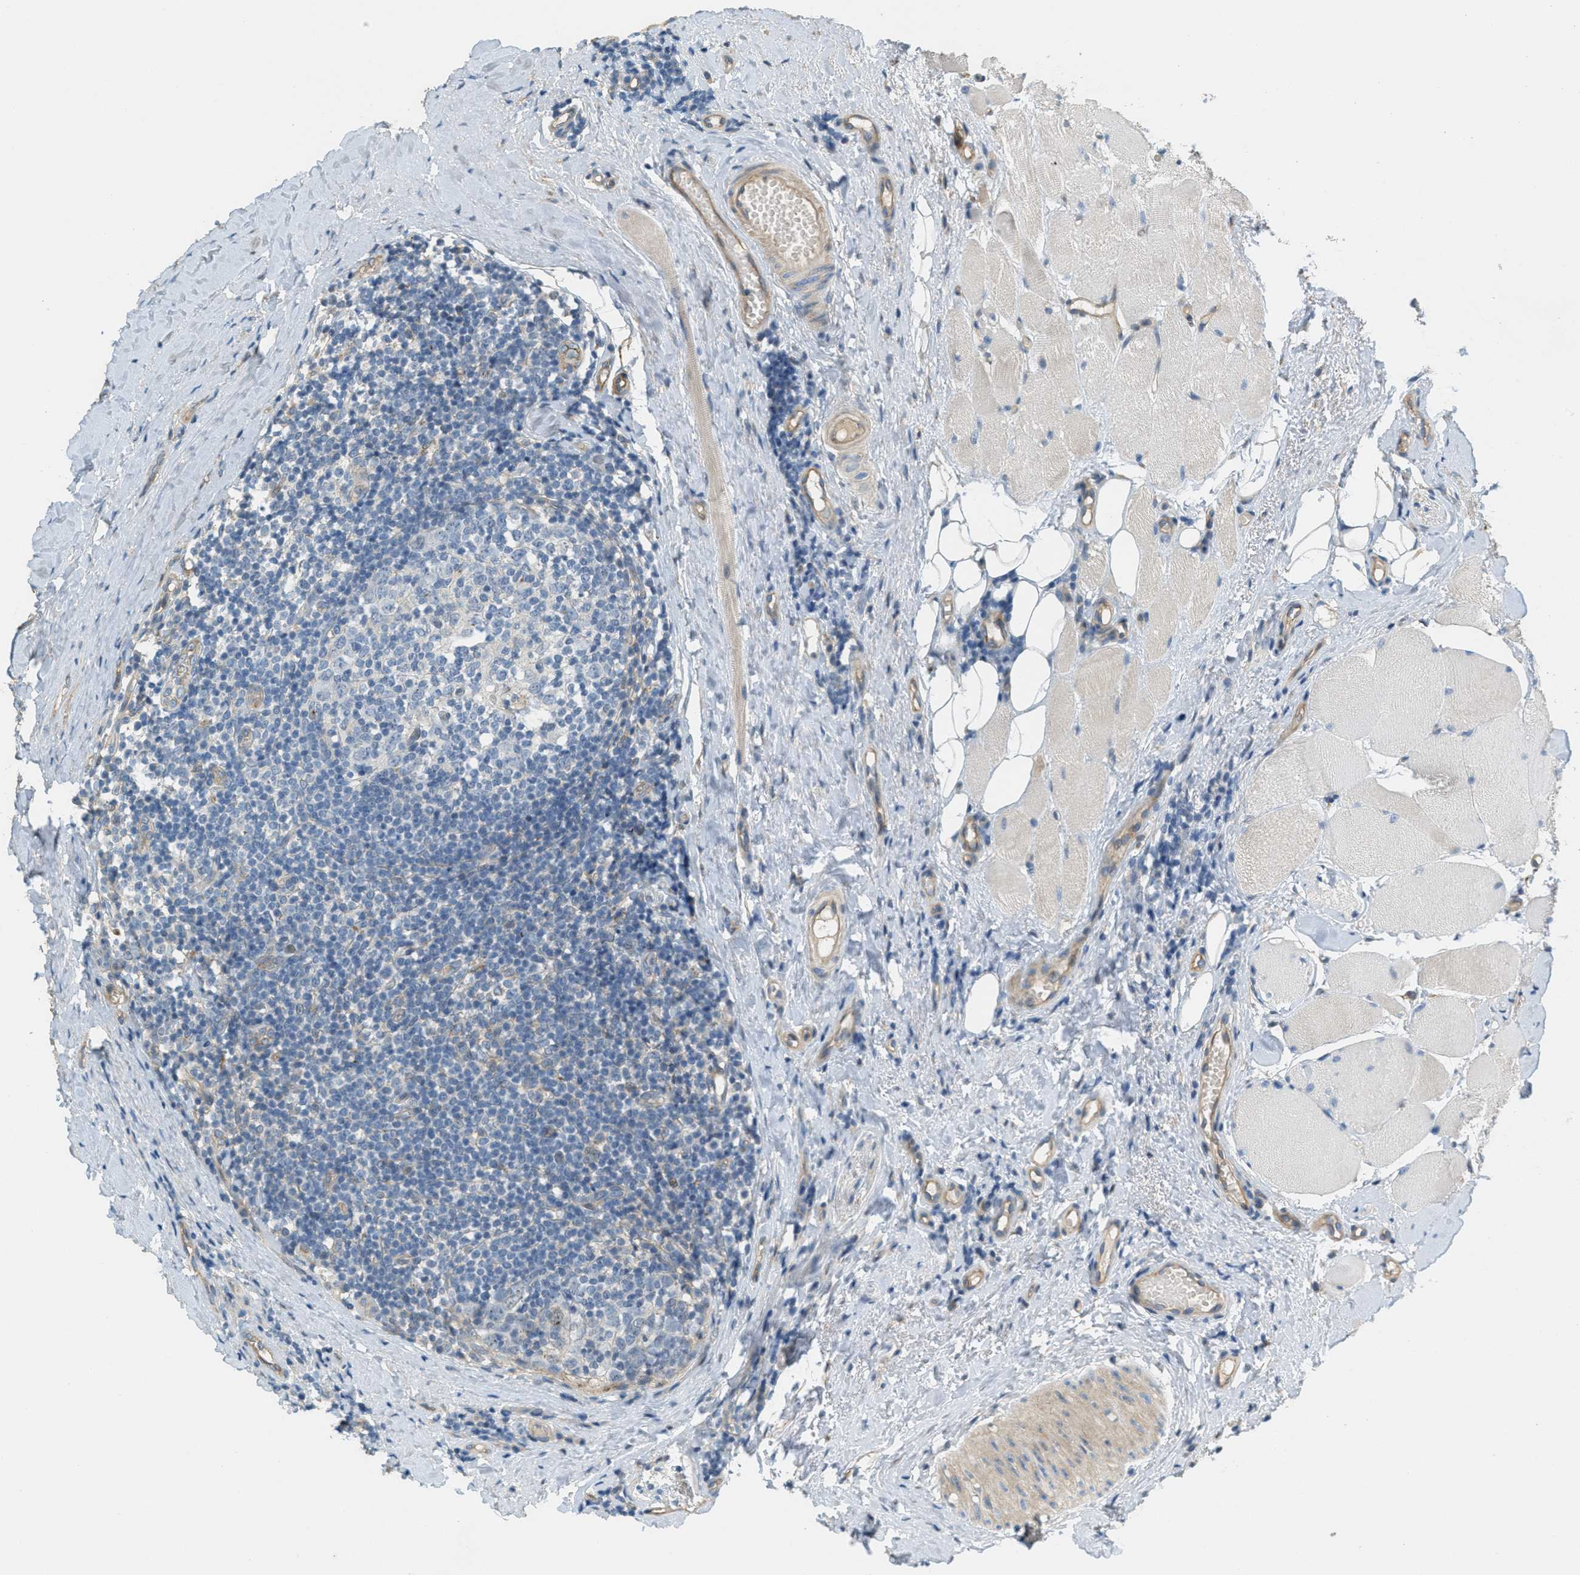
{"staining": {"intensity": "negative", "quantity": "none", "location": "none"}, "tissue": "tonsil", "cell_type": "Germinal center cells", "image_type": "normal", "snomed": [{"axis": "morphology", "description": "Normal tissue, NOS"}, {"axis": "topography", "description": "Tonsil"}], "caption": "IHC histopathology image of normal human tonsil stained for a protein (brown), which reveals no expression in germinal center cells.", "gene": "ADCY5", "patient": {"sex": "female", "age": 19}}